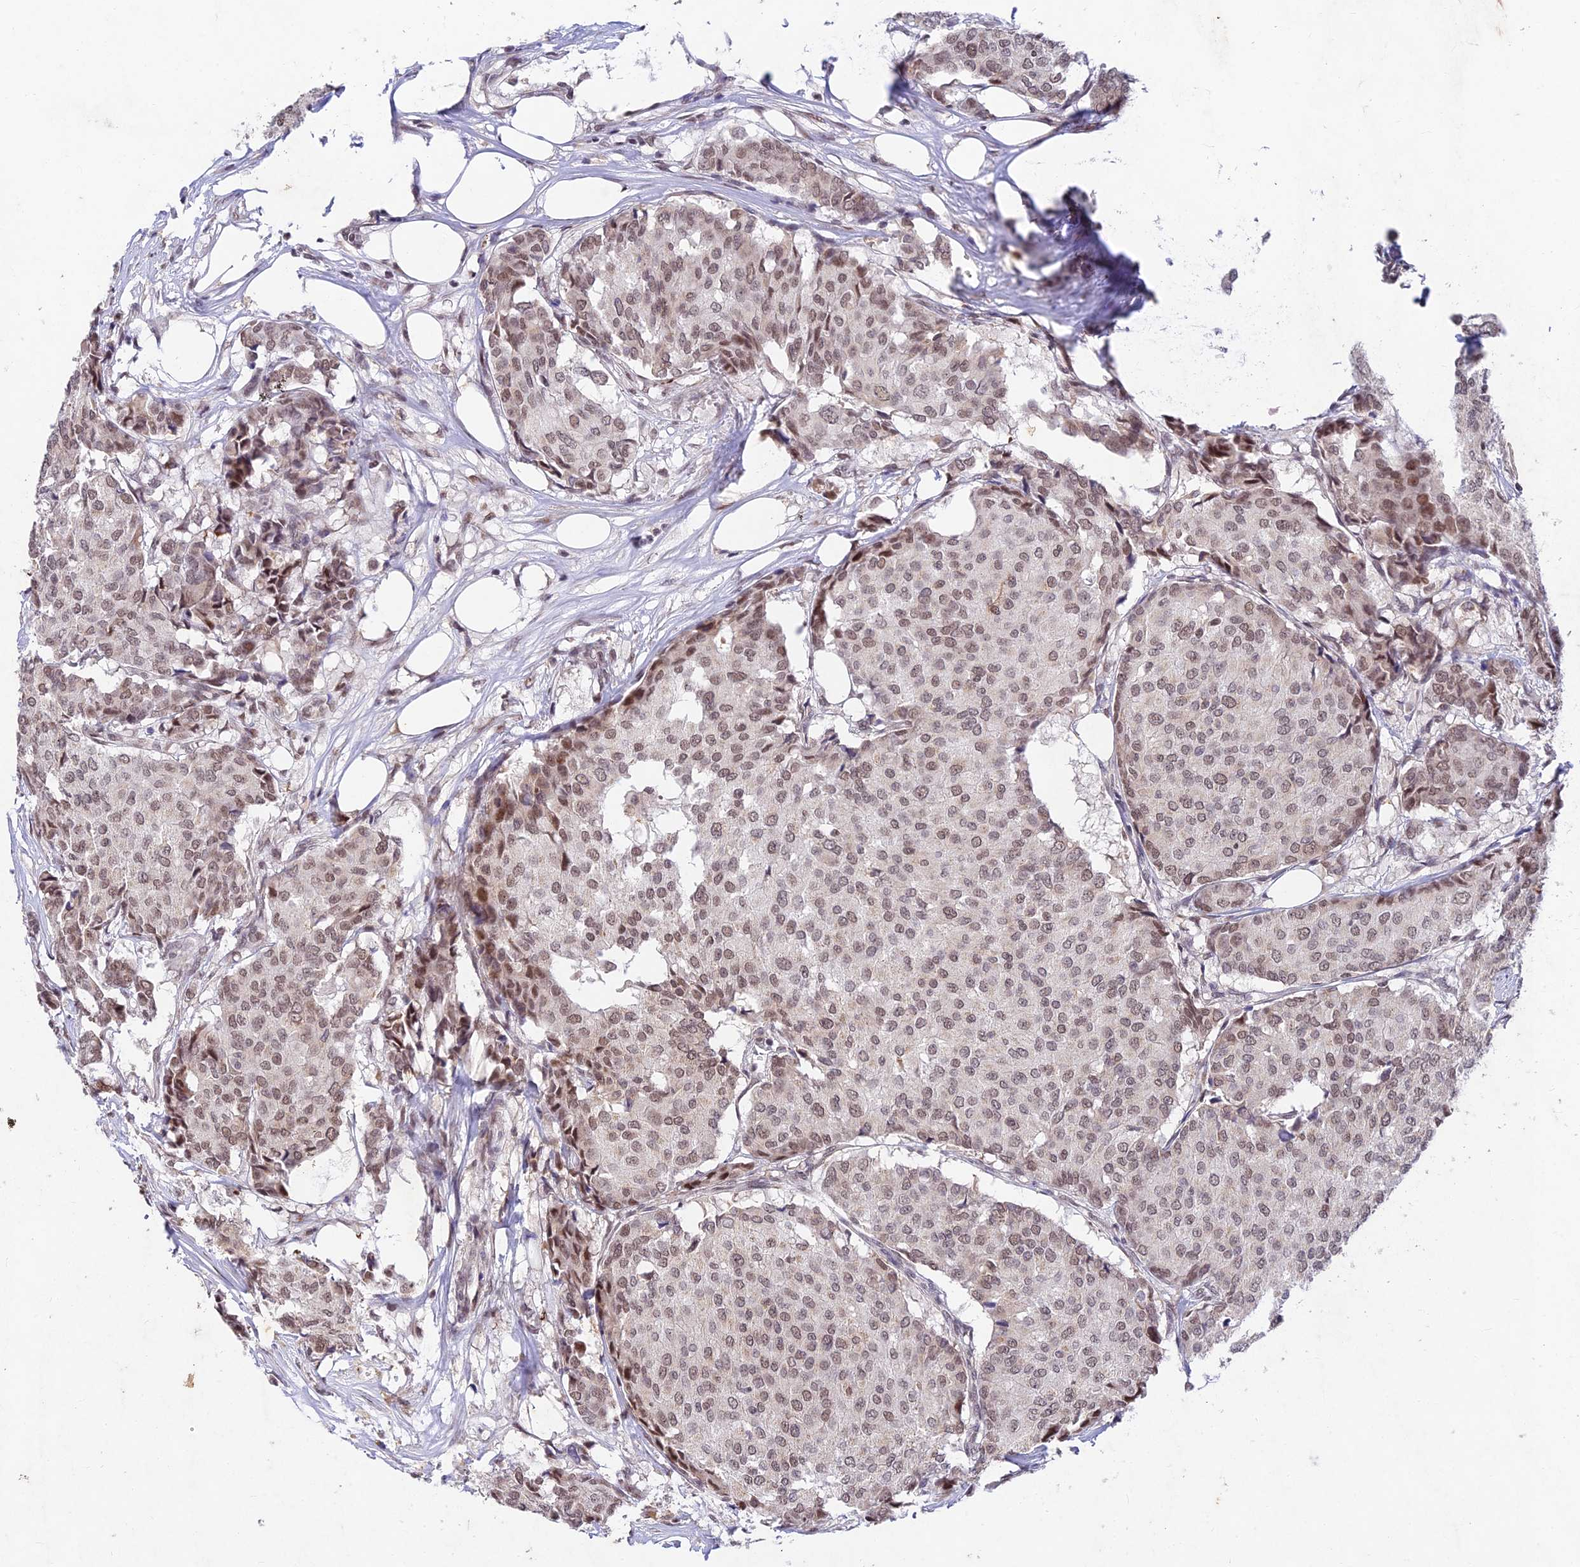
{"staining": {"intensity": "moderate", "quantity": ">75%", "location": "nuclear"}, "tissue": "breast cancer", "cell_type": "Tumor cells", "image_type": "cancer", "snomed": [{"axis": "morphology", "description": "Duct carcinoma"}, {"axis": "topography", "description": "Breast"}], "caption": "An immunohistochemistry histopathology image of tumor tissue is shown. Protein staining in brown labels moderate nuclear positivity in breast cancer within tumor cells. (brown staining indicates protein expression, while blue staining denotes nuclei).", "gene": "RAVER1", "patient": {"sex": "female", "age": 75}}